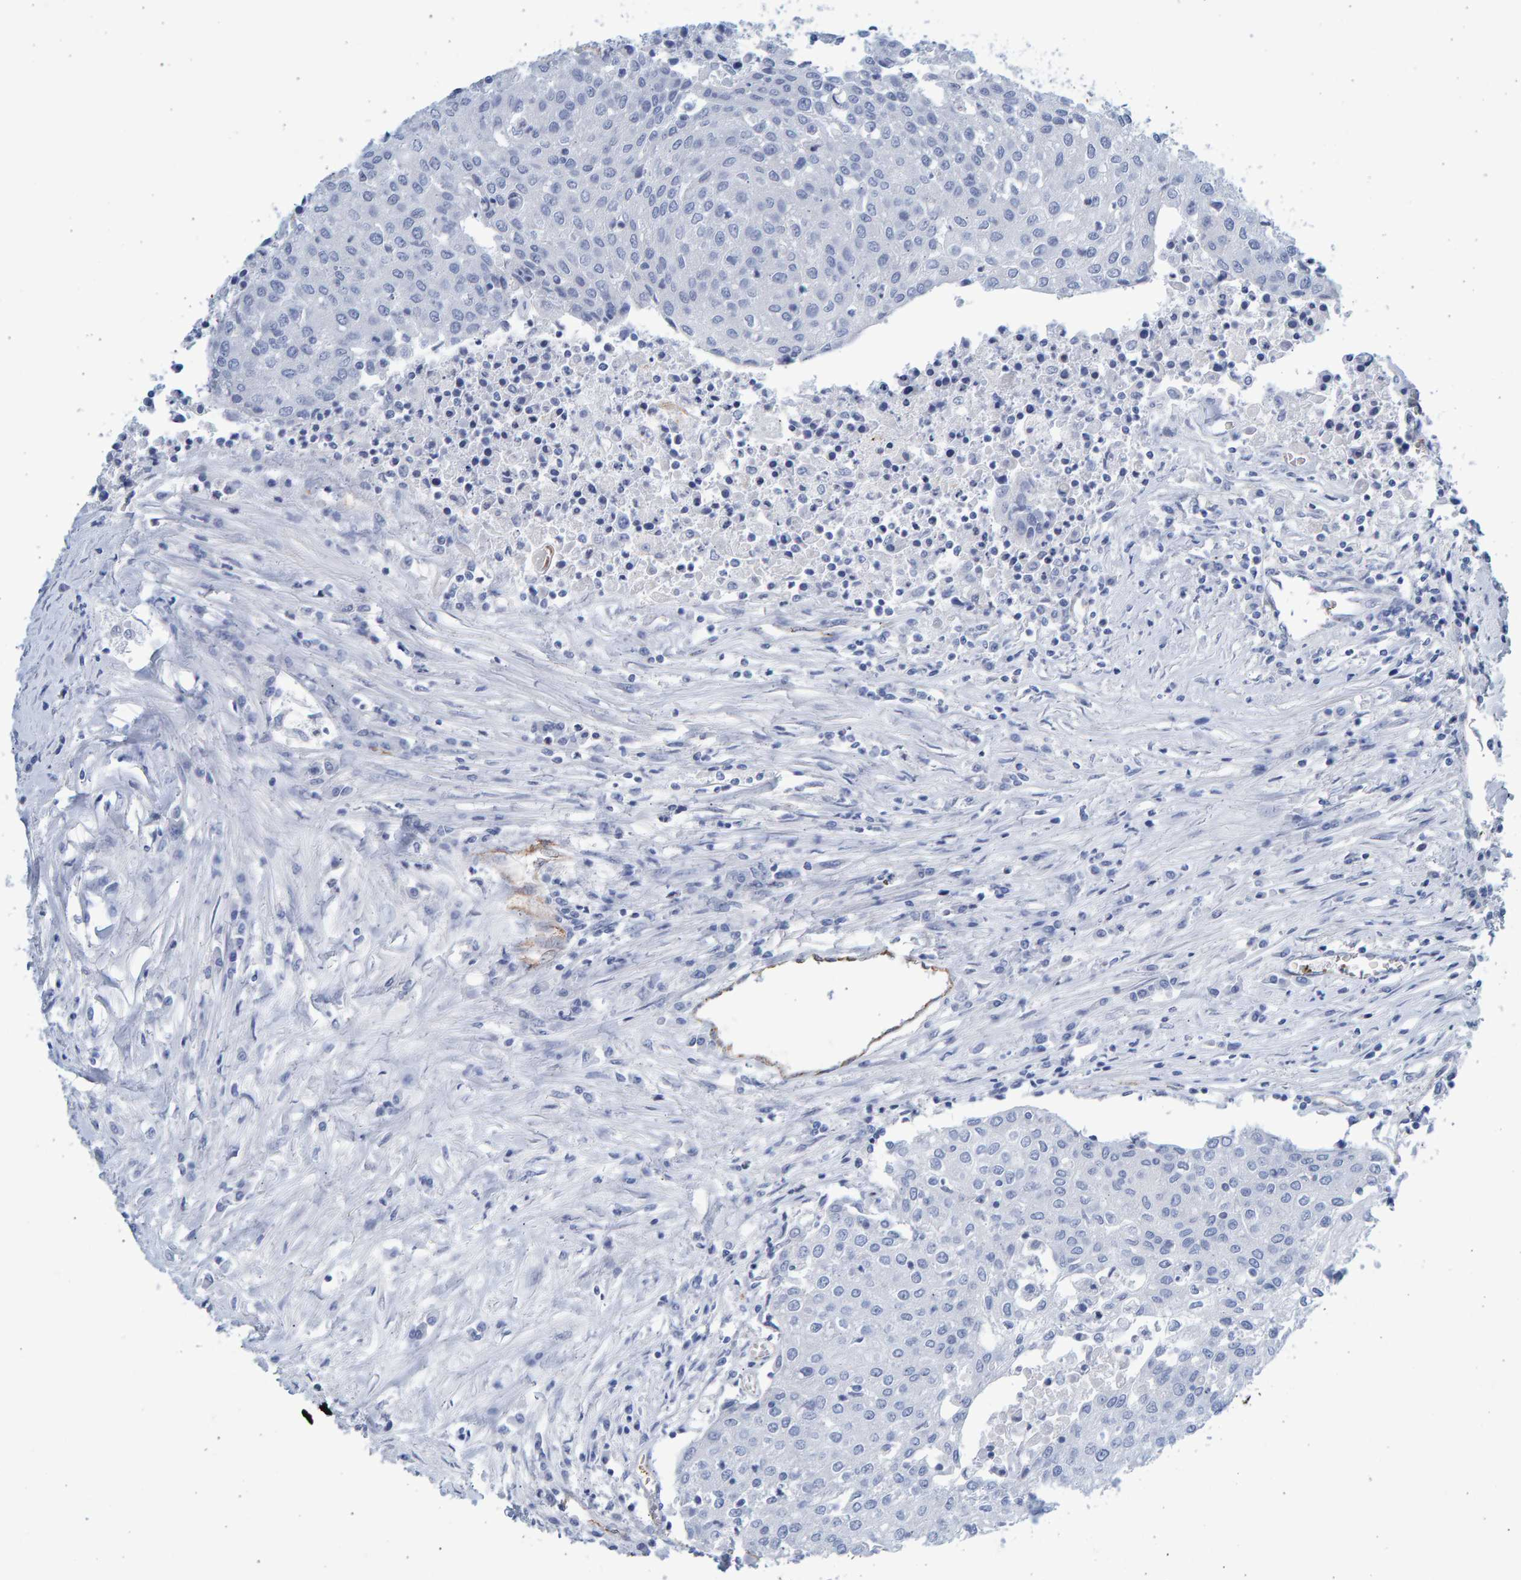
{"staining": {"intensity": "negative", "quantity": "none", "location": "none"}, "tissue": "urothelial cancer", "cell_type": "Tumor cells", "image_type": "cancer", "snomed": [{"axis": "morphology", "description": "Urothelial carcinoma, High grade"}, {"axis": "topography", "description": "Urinary bladder"}], "caption": "An immunohistochemistry micrograph of high-grade urothelial carcinoma is shown. There is no staining in tumor cells of high-grade urothelial carcinoma.", "gene": "SLC34A3", "patient": {"sex": "female", "age": 85}}